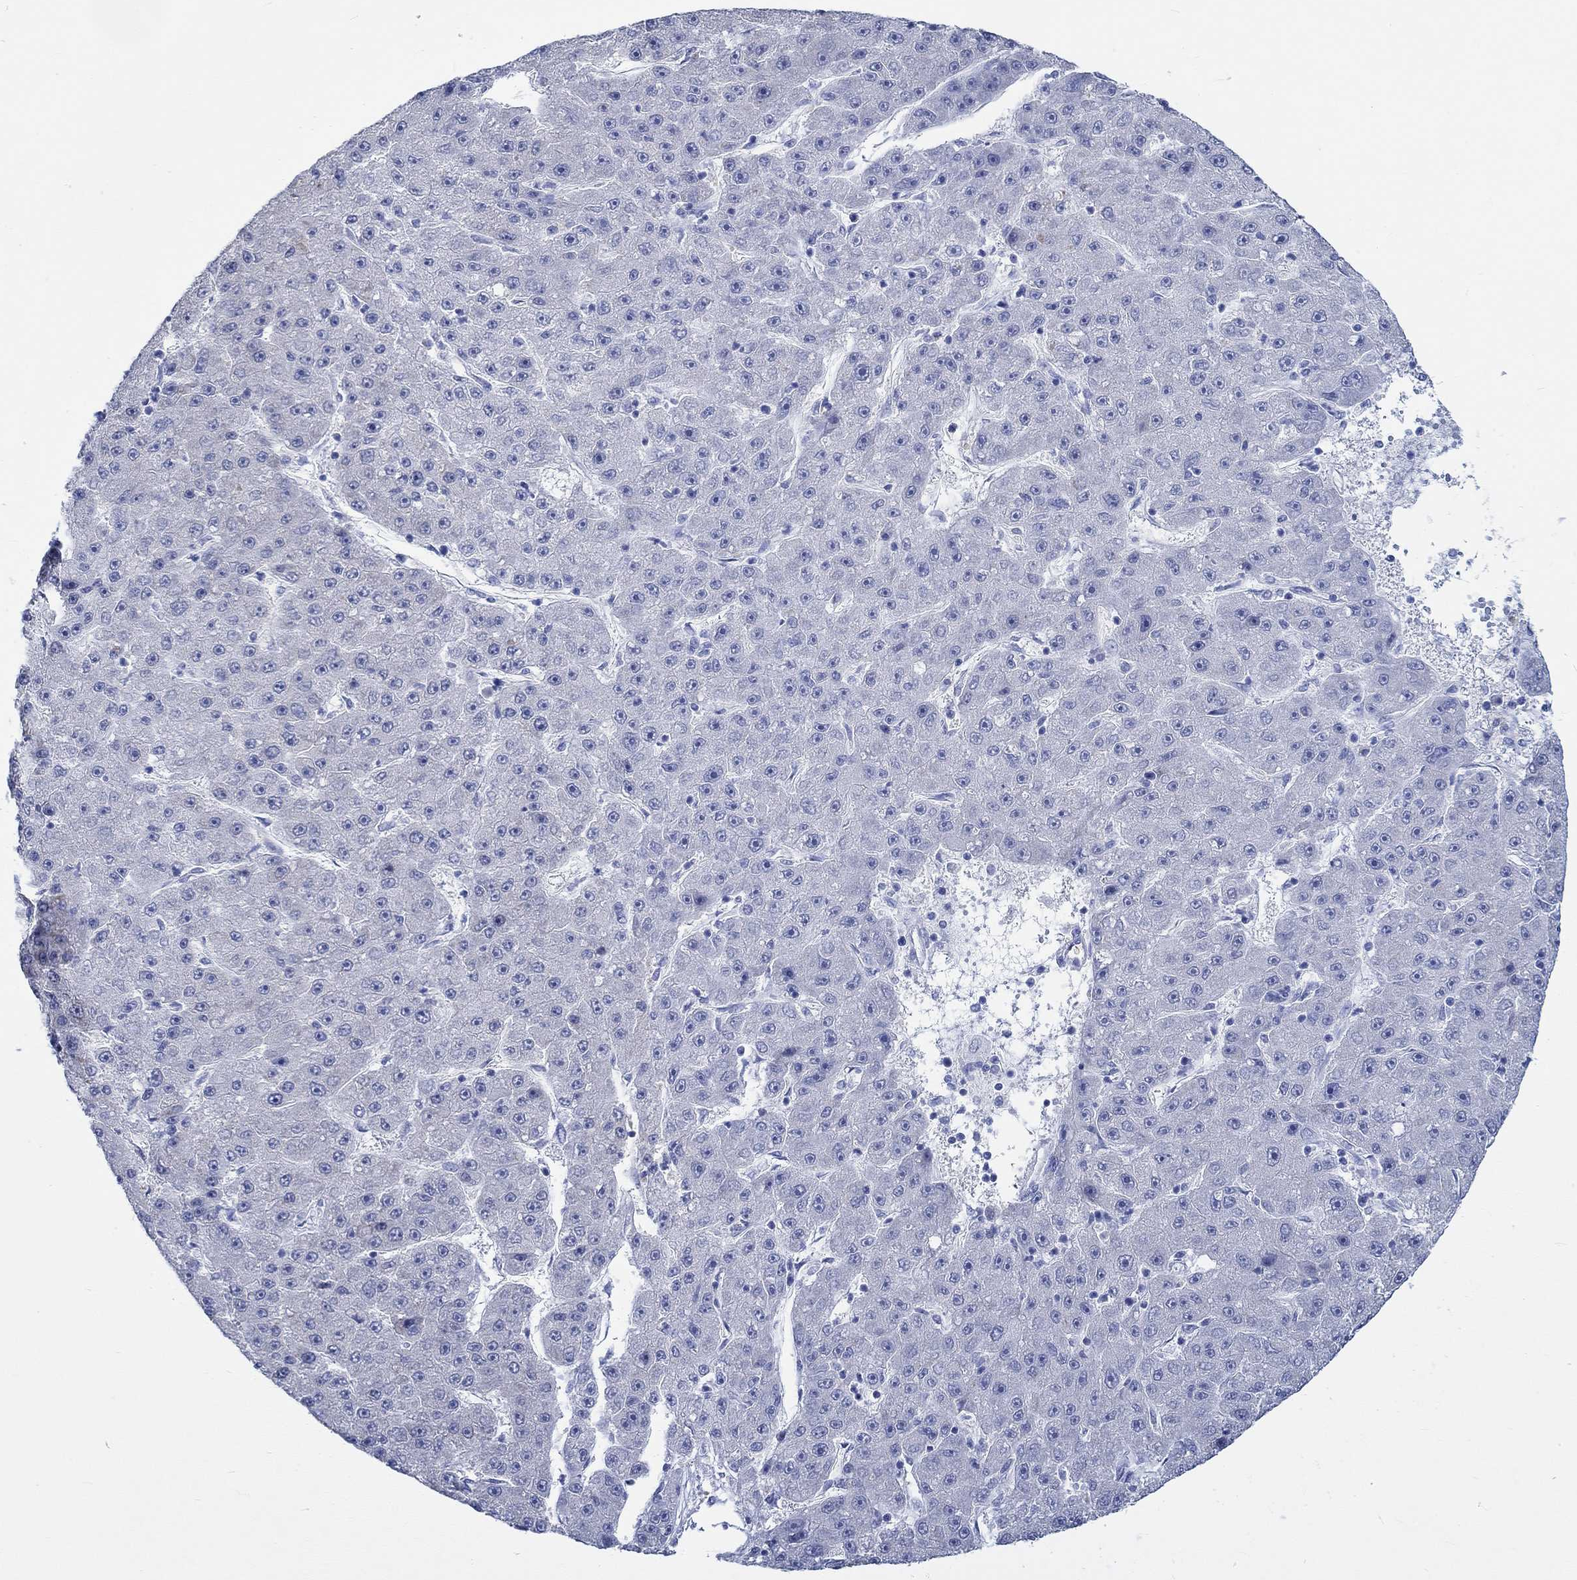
{"staining": {"intensity": "negative", "quantity": "none", "location": "none"}, "tissue": "liver cancer", "cell_type": "Tumor cells", "image_type": "cancer", "snomed": [{"axis": "morphology", "description": "Carcinoma, Hepatocellular, NOS"}, {"axis": "topography", "description": "Liver"}], "caption": "A histopathology image of human liver hepatocellular carcinoma is negative for staining in tumor cells.", "gene": "KCNA1", "patient": {"sex": "male", "age": 67}}